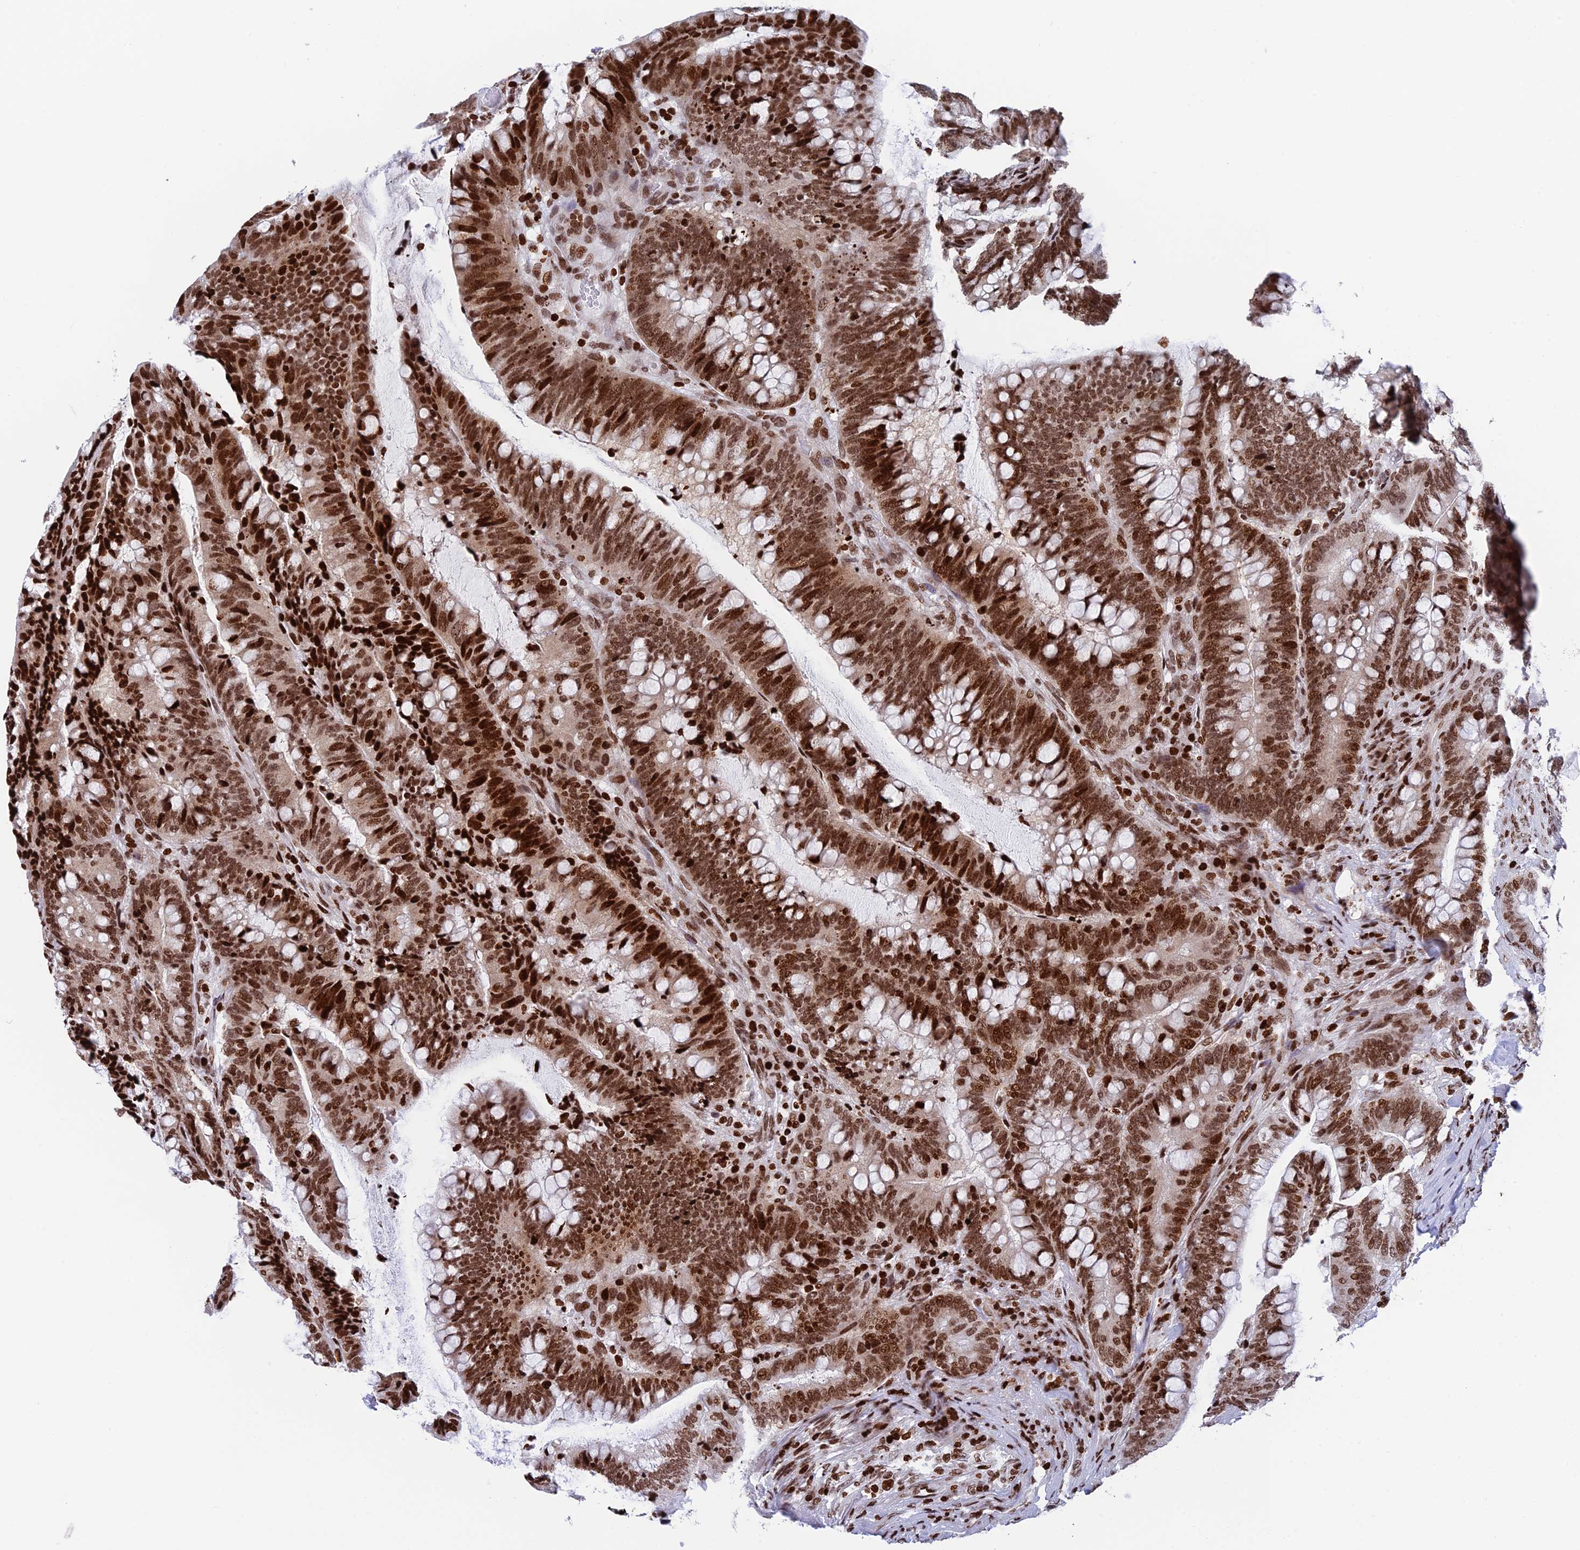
{"staining": {"intensity": "strong", "quantity": ">75%", "location": "nuclear"}, "tissue": "colorectal cancer", "cell_type": "Tumor cells", "image_type": "cancer", "snomed": [{"axis": "morphology", "description": "Adenocarcinoma, NOS"}, {"axis": "topography", "description": "Colon"}], "caption": "A brown stain shows strong nuclear staining of a protein in colorectal cancer (adenocarcinoma) tumor cells.", "gene": "RPAP1", "patient": {"sex": "female", "age": 66}}